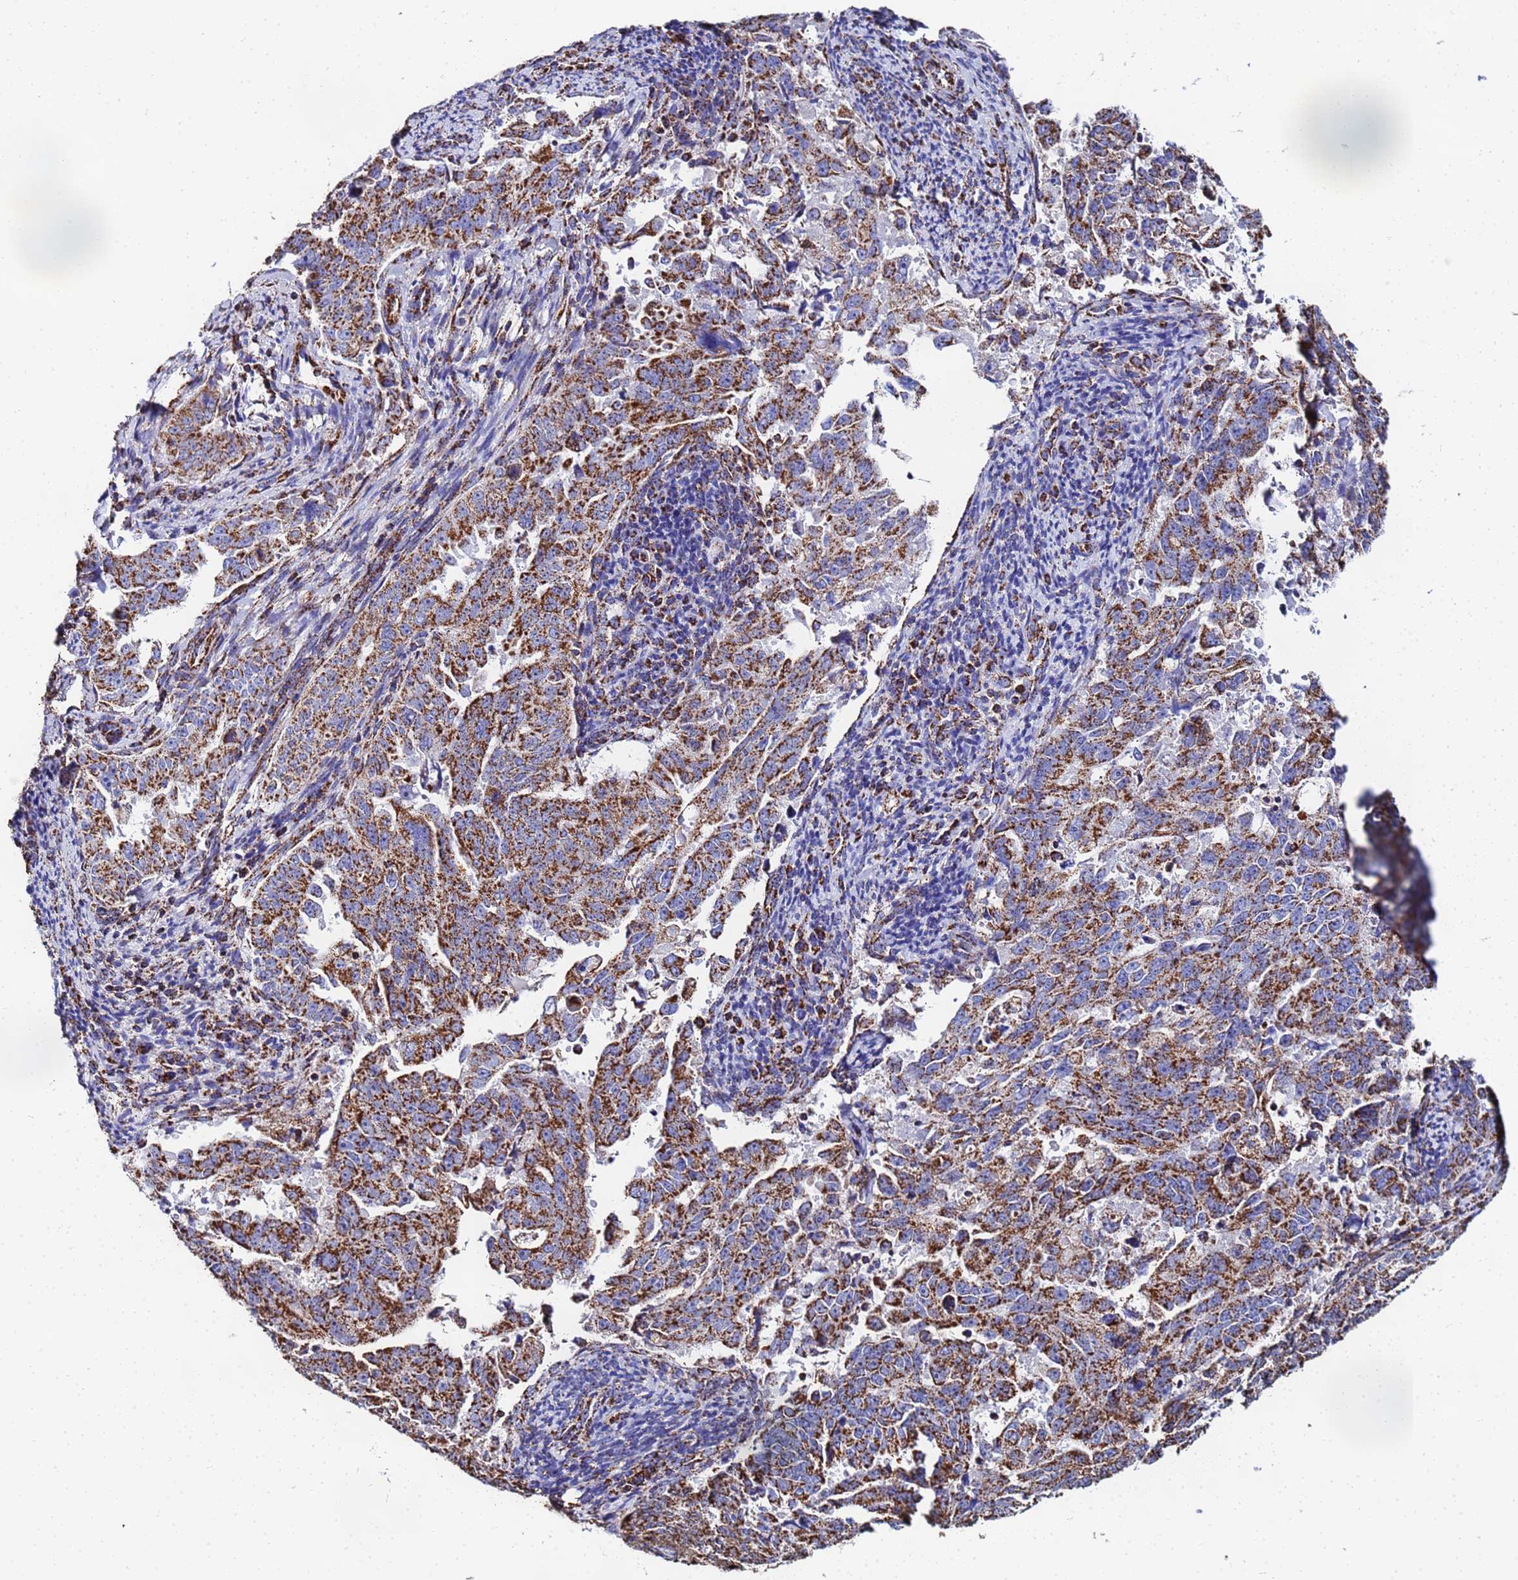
{"staining": {"intensity": "strong", "quantity": ">75%", "location": "cytoplasmic/membranous"}, "tissue": "endometrial cancer", "cell_type": "Tumor cells", "image_type": "cancer", "snomed": [{"axis": "morphology", "description": "Adenocarcinoma, NOS"}, {"axis": "topography", "description": "Endometrium"}], "caption": "About >75% of tumor cells in adenocarcinoma (endometrial) display strong cytoplasmic/membranous protein expression as visualized by brown immunohistochemical staining.", "gene": "GLUD1", "patient": {"sex": "female", "age": 65}}